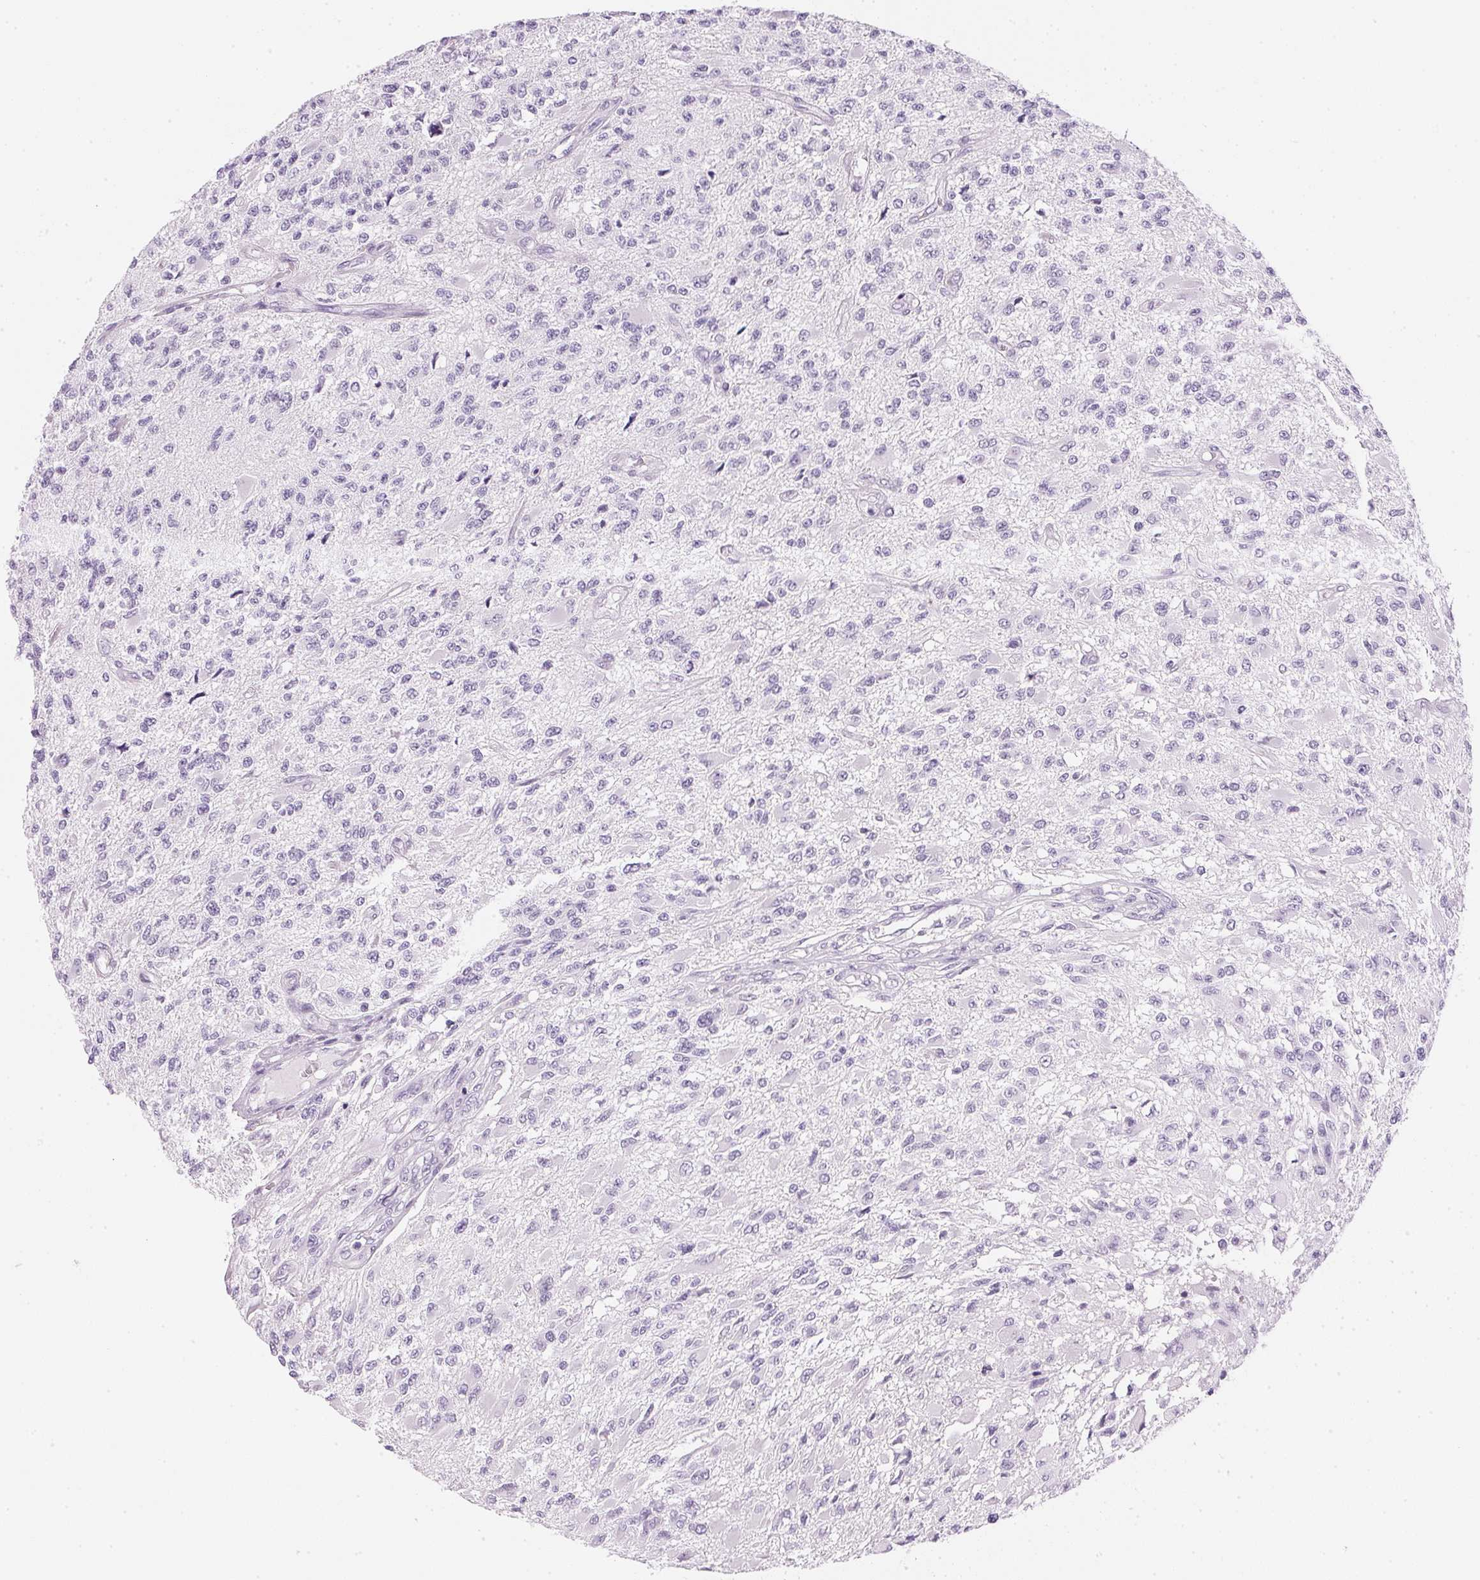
{"staining": {"intensity": "negative", "quantity": "none", "location": "none"}, "tissue": "glioma", "cell_type": "Tumor cells", "image_type": "cancer", "snomed": [{"axis": "morphology", "description": "Glioma, malignant, High grade"}, {"axis": "topography", "description": "Brain"}], "caption": "There is no significant staining in tumor cells of malignant high-grade glioma. (Stains: DAB immunohistochemistry (IHC) with hematoxylin counter stain, Microscopy: brightfield microscopy at high magnification).", "gene": "IGFBP1", "patient": {"sex": "female", "age": 63}}